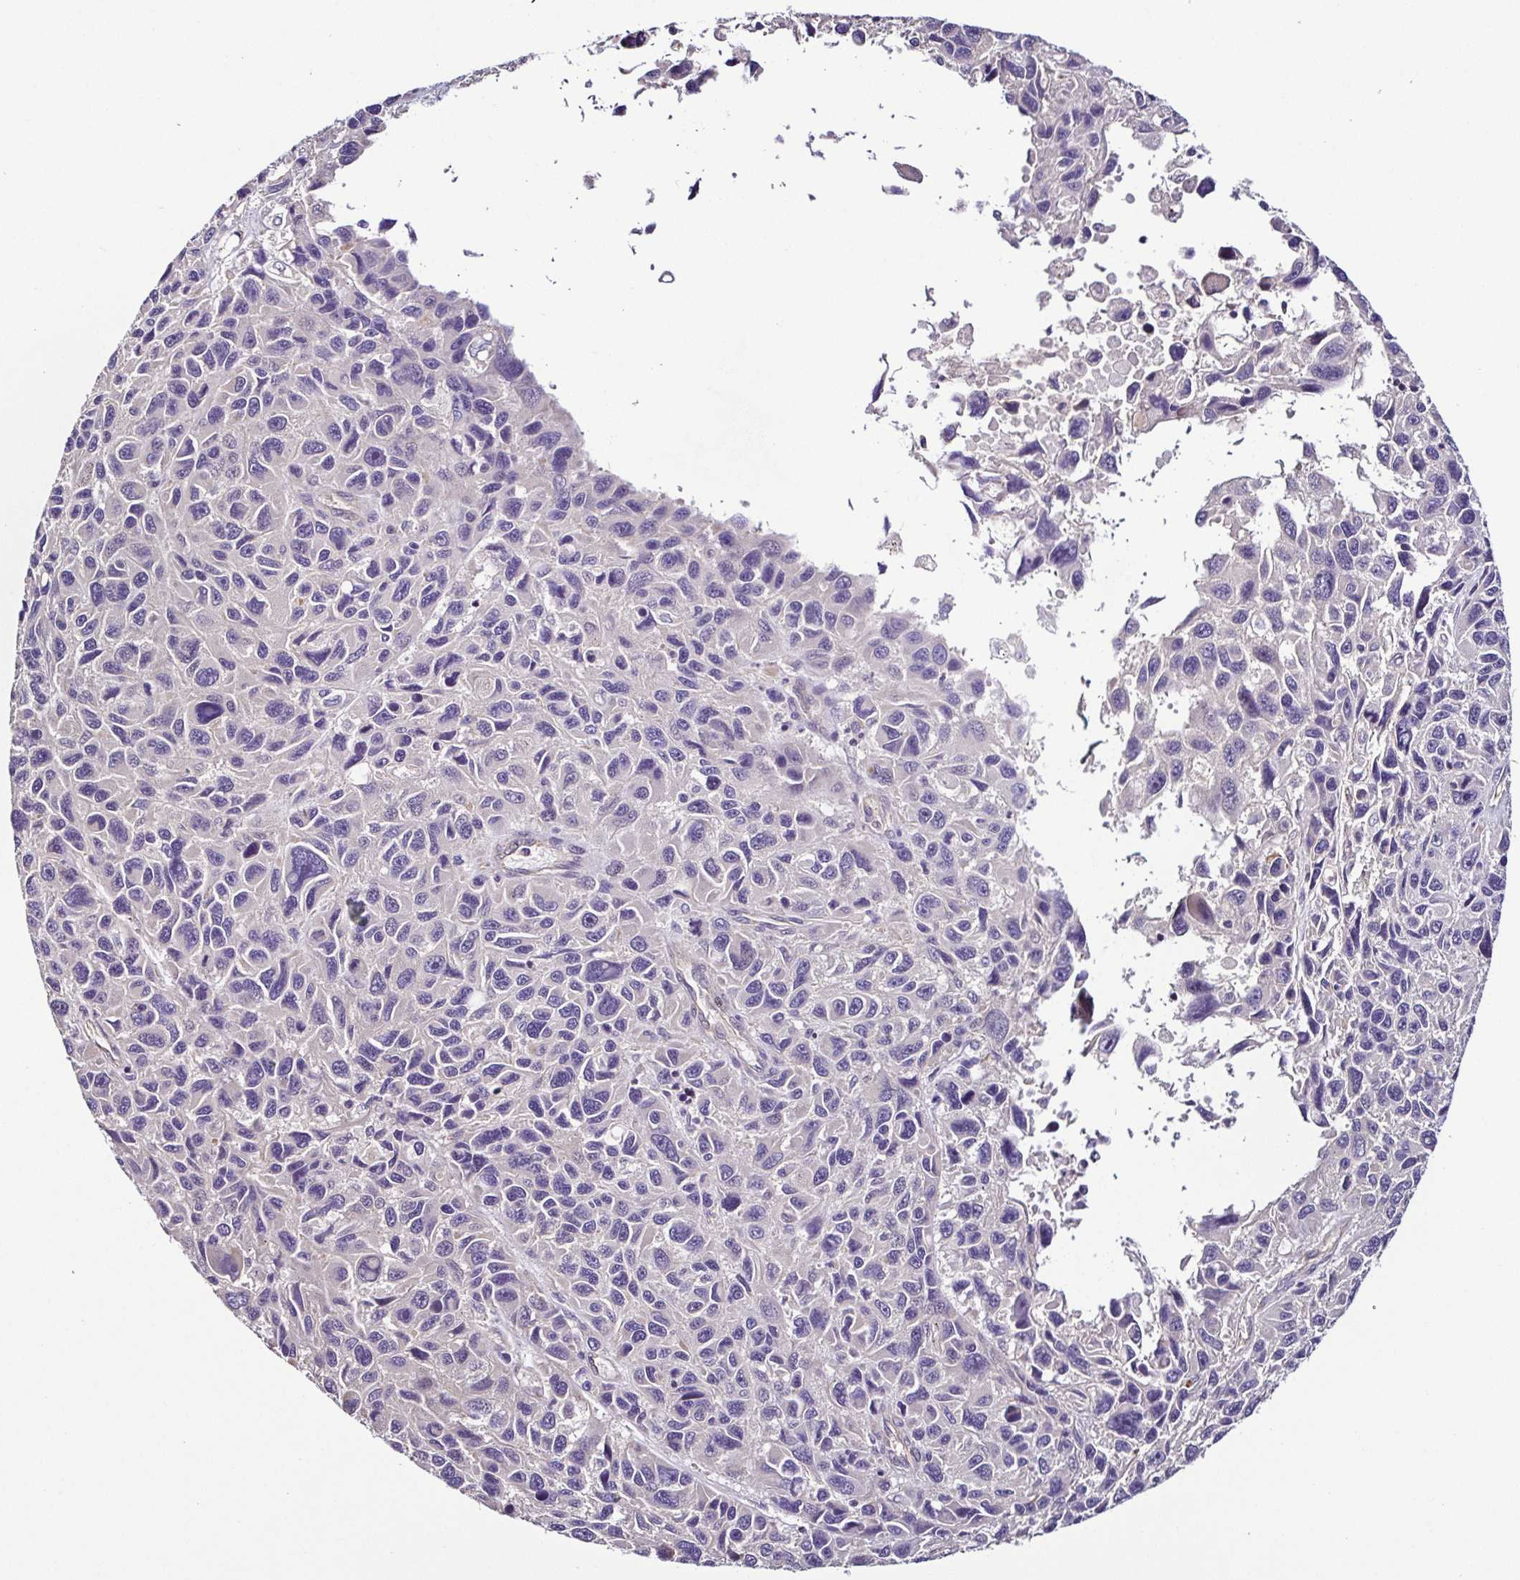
{"staining": {"intensity": "negative", "quantity": "none", "location": "none"}, "tissue": "melanoma", "cell_type": "Tumor cells", "image_type": "cancer", "snomed": [{"axis": "morphology", "description": "Malignant melanoma, NOS"}, {"axis": "topography", "description": "Skin"}], "caption": "Tumor cells show no significant protein expression in melanoma. Nuclei are stained in blue.", "gene": "LMOD2", "patient": {"sex": "male", "age": 53}}